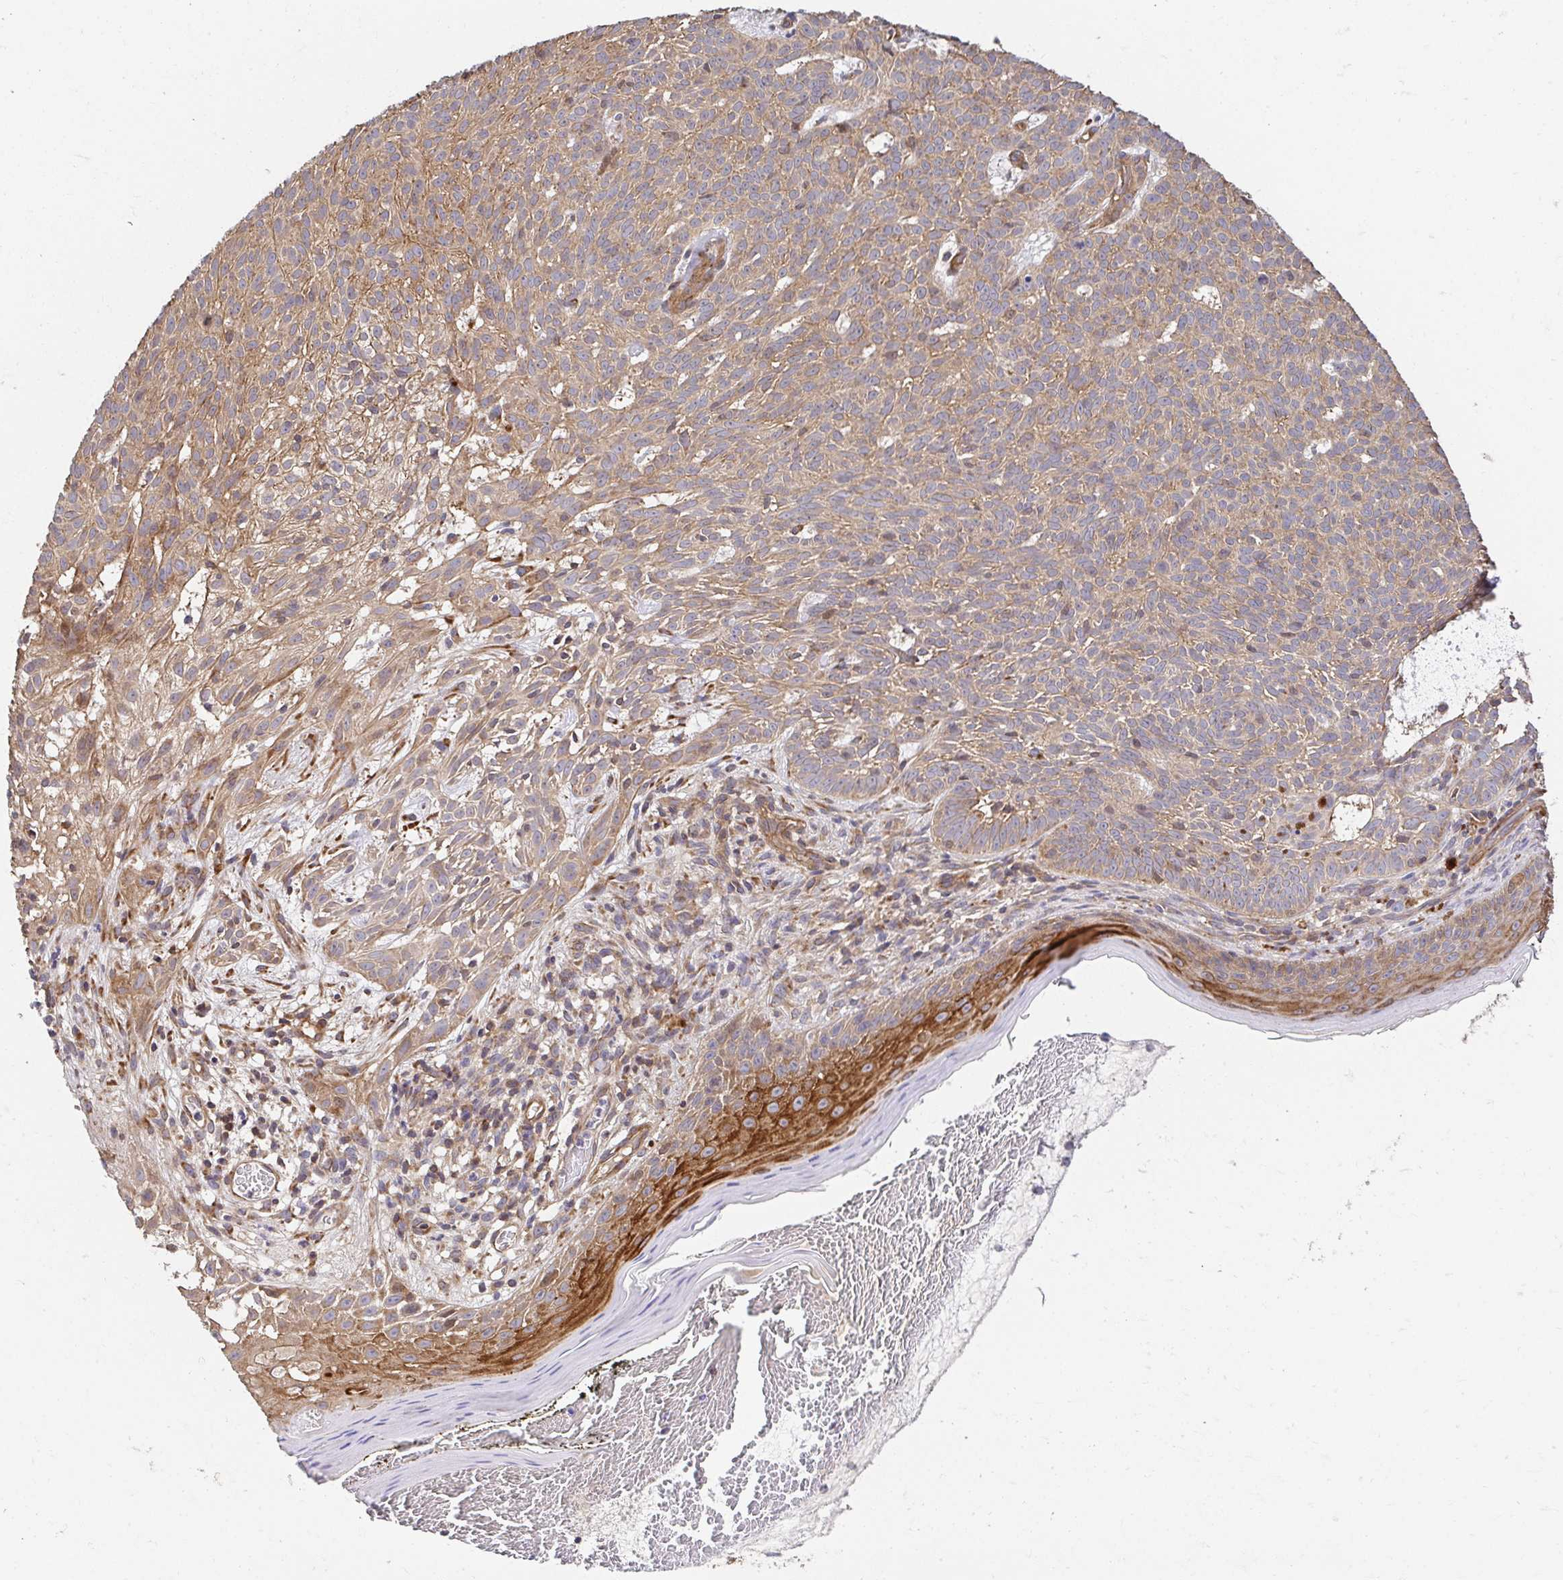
{"staining": {"intensity": "moderate", "quantity": ">75%", "location": "cytoplasmic/membranous"}, "tissue": "skin cancer", "cell_type": "Tumor cells", "image_type": "cancer", "snomed": [{"axis": "morphology", "description": "Basal cell carcinoma"}, {"axis": "topography", "description": "Skin"}], "caption": "Moderate cytoplasmic/membranous staining for a protein is appreciated in about >75% of tumor cells of skin cancer using immunohistochemistry (IHC).", "gene": "APBB1", "patient": {"sex": "male", "age": 78}}